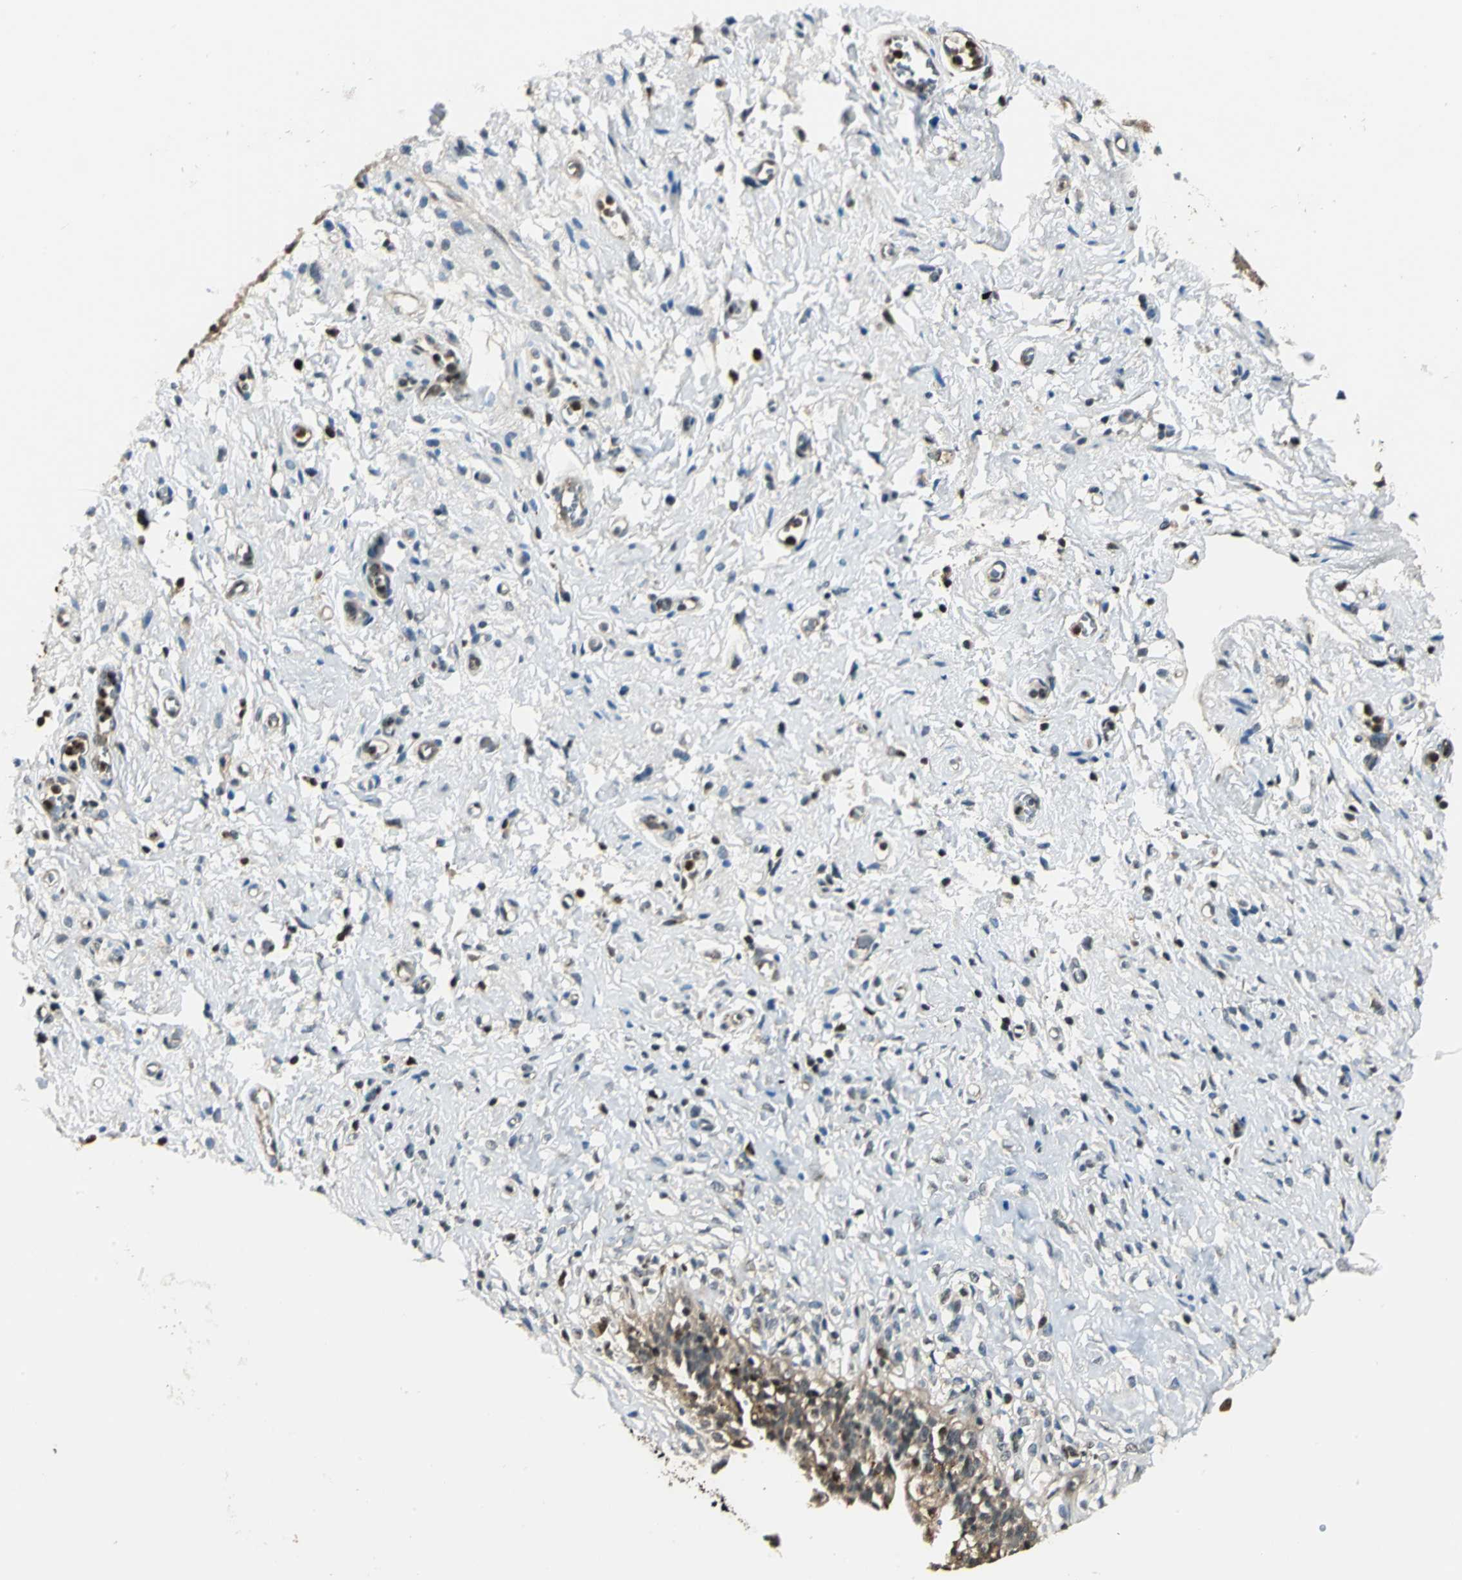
{"staining": {"intensity": "moderate", "quantity": ">75%", "location": "cytoplasmic/membranous"}, "tissue": "urinary bladder", "cell_type": "Urothelial cells", "image_type": "normal", "snomed": [{"axis": "morphology", "description": "Normal tissue, NOS"}, {"axis": "topography", "description": "Urinary bladder"}], "caption": "Protein staining shows moderate cytoplasmic/membranous expression in about >75% of urothelial cells in normal urinary bladder. The staining was performed using DAB (3,3'-diaminobenzidine) to visualize the protein expression in brown, while the nuclei were stained in blue with hematoxylin (Magnification: 20x).", "gene": "PPP1R13L", "patient": {"sex": "female", "age": 80}}